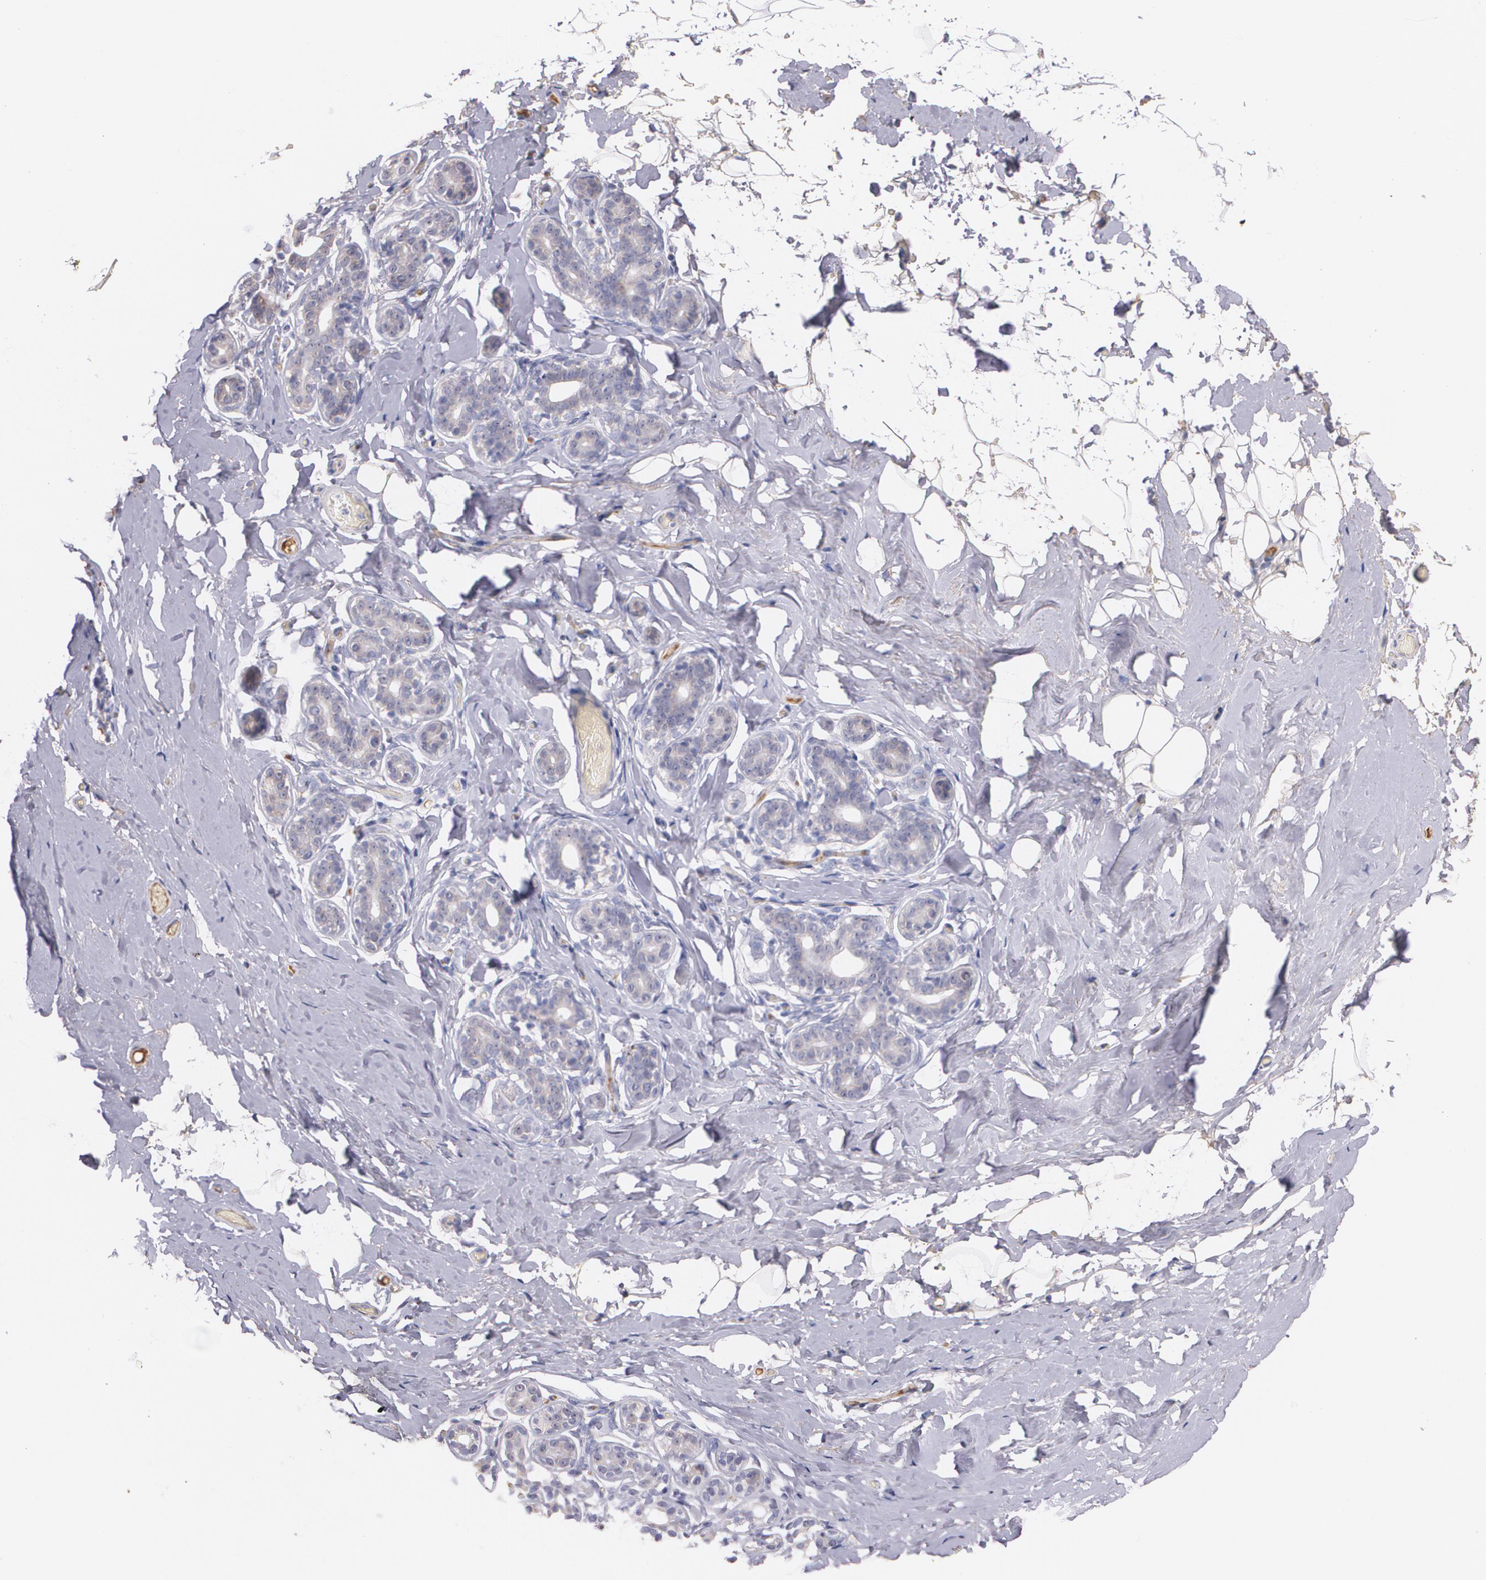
{"staining": {"intensity": "negative", "quantity": "none", "location": "none"}, "tissue": "breast", "cell_type": "Adipocytes", "image_type": "normal", "snomed": [{"axis": "morphology", "description": "Normal tissue, NOS"}, {"axis": "topography", "description": "Breast"}, {"axis": "topography", "description": "Soft tissue"}], "caption": "Immunohistochemistry of benign human breast reveals no positivity in adipocytes.", "gene": "AMBP", "patient": {"sex": "female", "age": 75}}